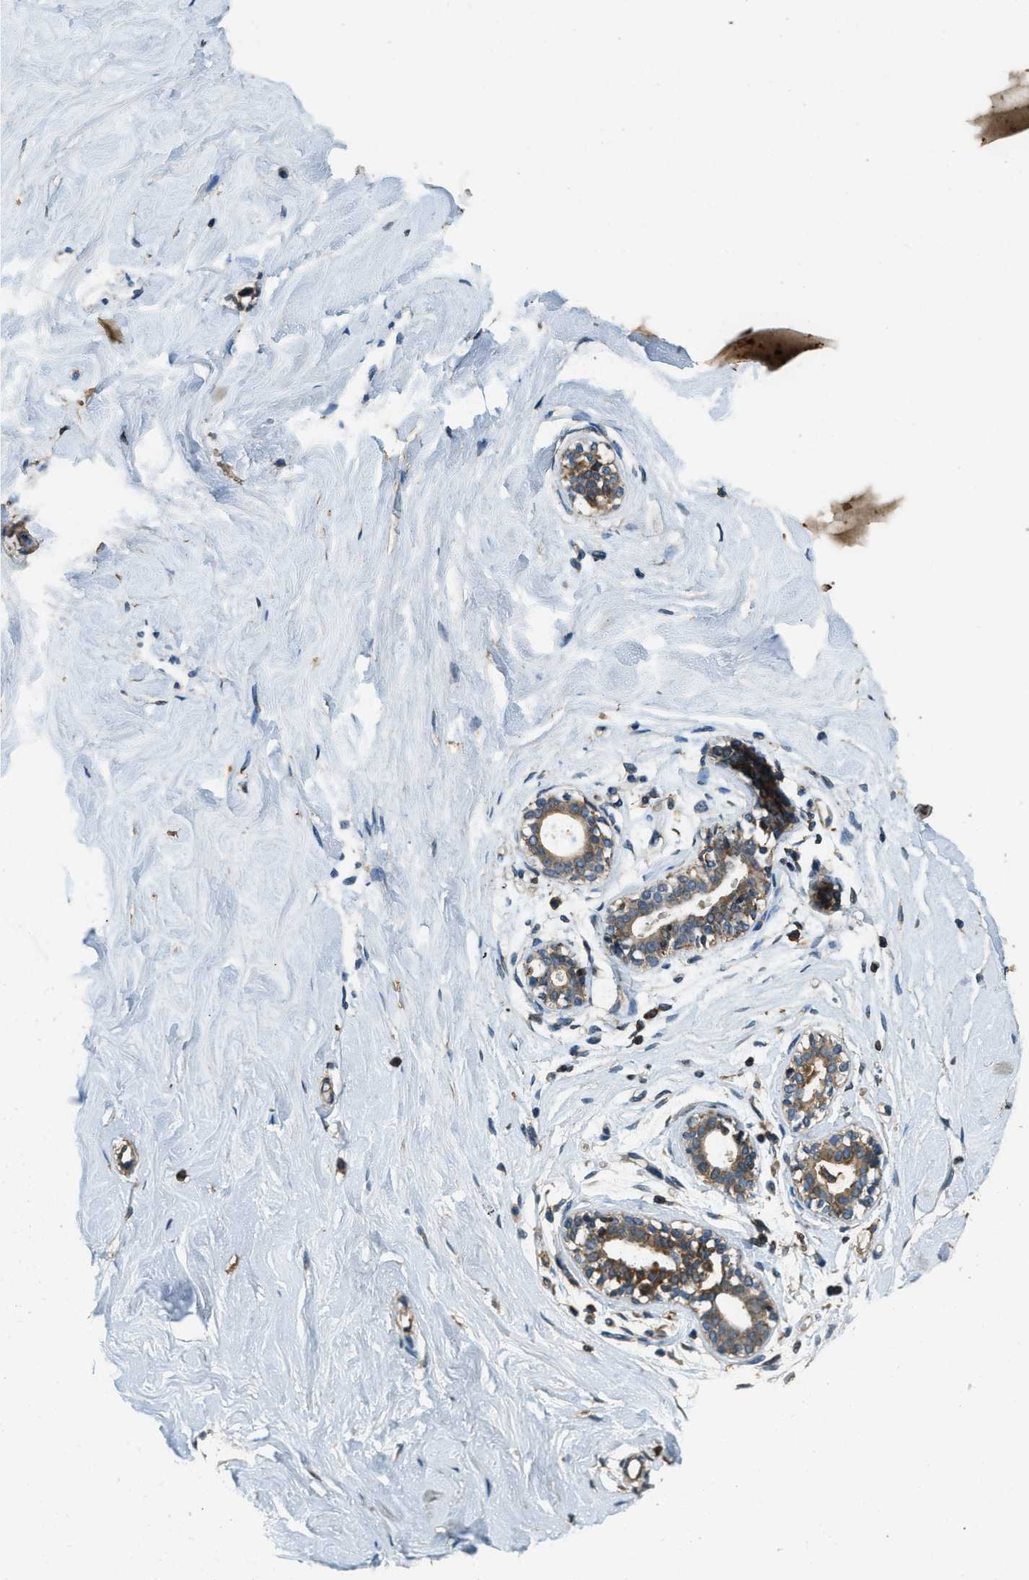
{"staining": {"intensity": "moderate", "quantity": "<25%", "location": "cytoplasmic/membranous"}, "tissue": "breast", "cell_type": "Glandular cells", "image_type": "normal", "snomed": [{"axis": "morphology", "description": "Normal tissue, NOS"}, {"axis": "topography", "description": "Breast"}], "caption": "Moderate cytoplasmic/membranous protein staining is seen in approximately <25% of glandular cells in breast. The protein is stained brown, and the nuclei are stained in blue (DAB (3,3'-diaminobenzidine) IHC with brightfield microscopy, high magnification).", "gene": "ERGIC1", "patient": {"sex": "female", "age": 23}}